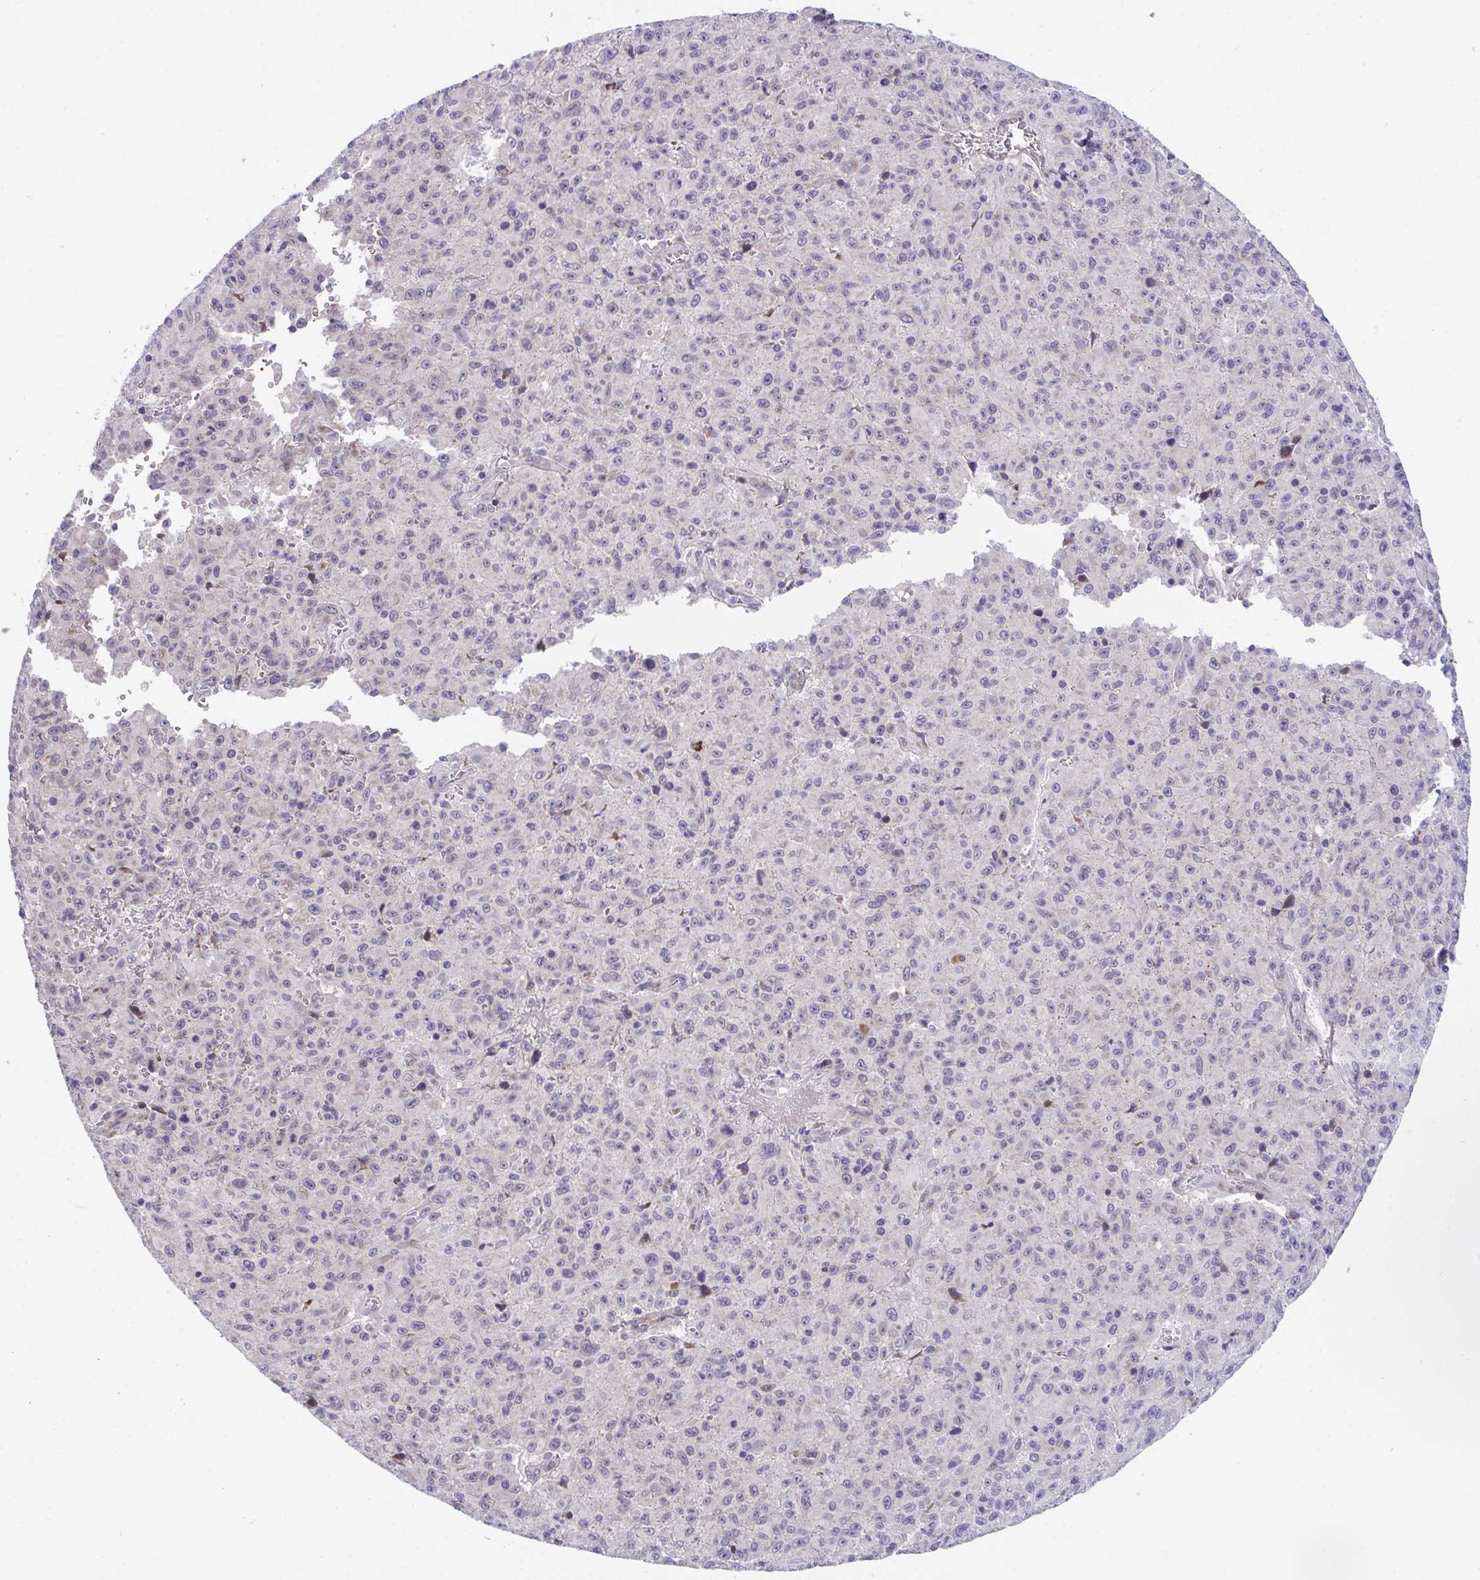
{"staining": {"intensity": "negative", "quantity": "none", "location": "none"}, "tissue": "melanoma", "cell_type": "Tumor cells", "image_type": "cancer", "snomed": [{"axis": "morphology", "description": "Malignant melanoma, NOS"}, {"axis": "topography", "description": "Skin"}], "caption": "An IHC photomicrograph of melanoma is shown. There is no staining in tumor cells of melanoma.", "gene": "SUSD4", "patient": {"sex": "male", "age": 46}}